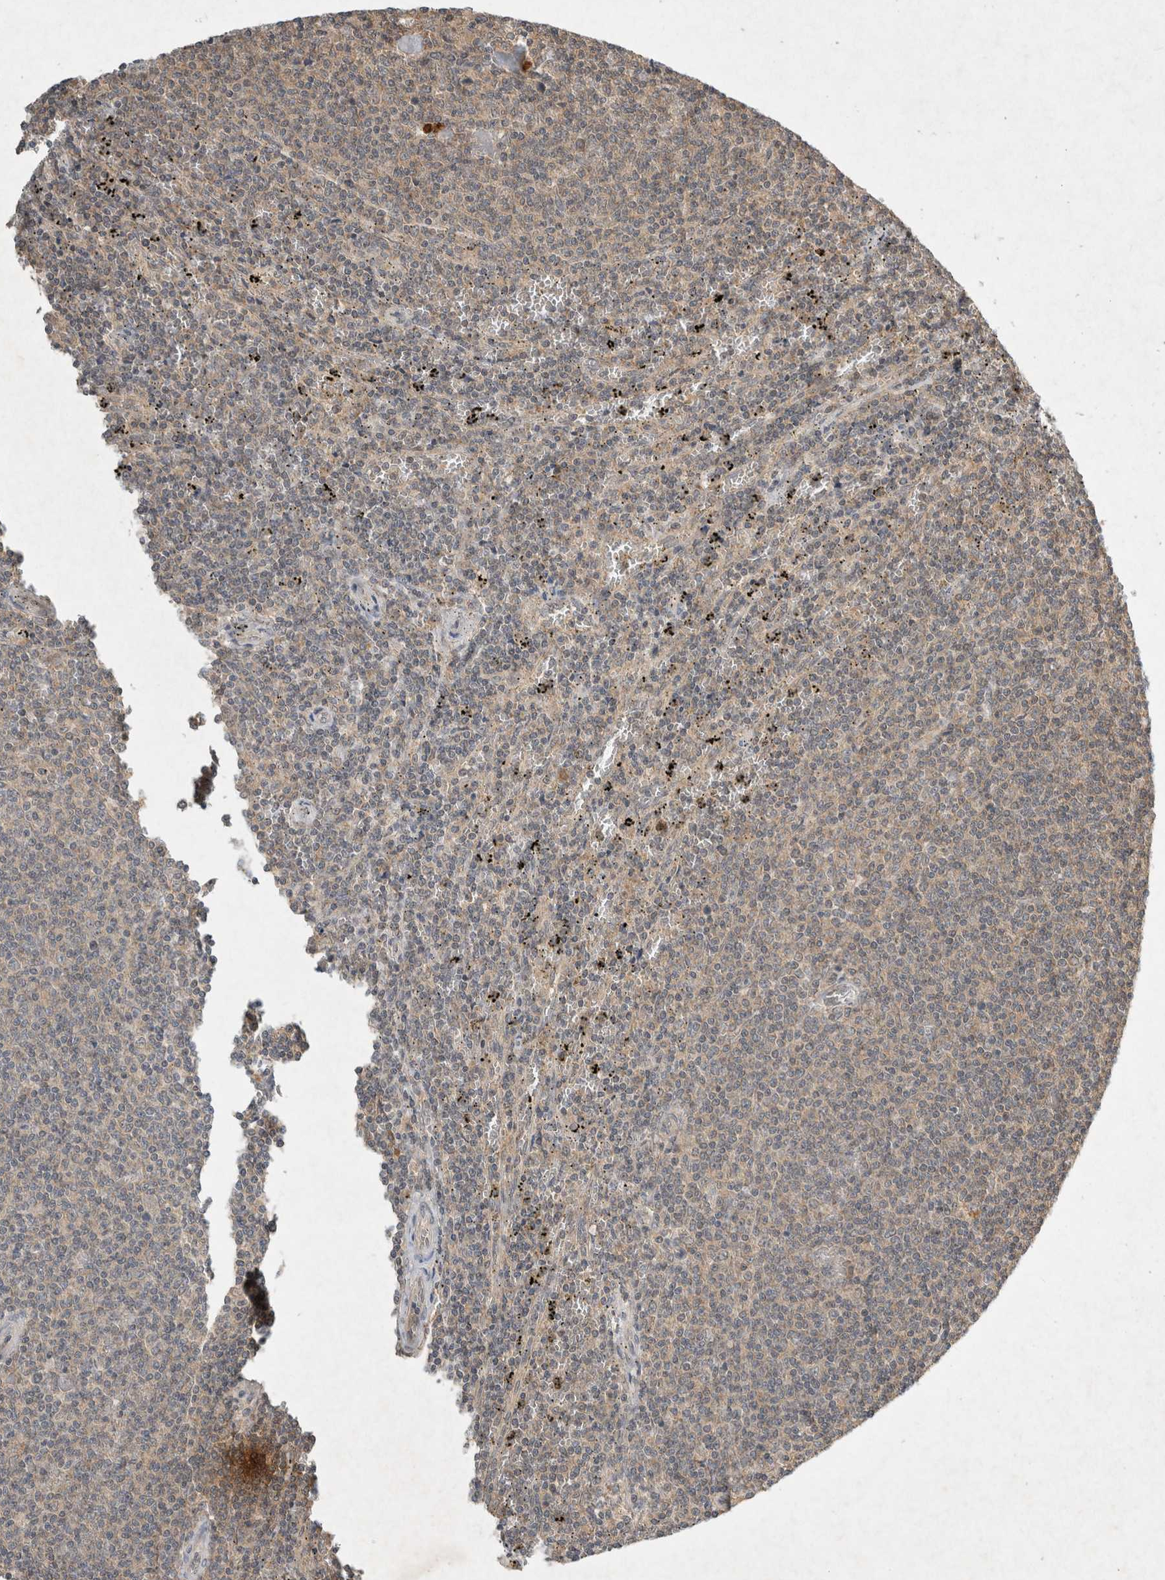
{"staining": {"intensity": "weak", "quantity": "25%-75%", "location": "cytoplasmic/membranous"}, "tissue": "lymphoma", "cell_type": "Tumor cells", "image_type": "cancer", "snomed": [{"axis": "morphology", "description": "Malignant lymphoma, non-Hodgkin's type, Low grade"}, {"axis": "topography", "description": "Spleen"}], "caption": "Immunohistochemical staining of lymphoma shows weak cytoplasmic/membranous protein staining in about 25%-75% of tumor cells.", "gene": "LOXL2", "patient": {"sex": "female", "age": 50}}